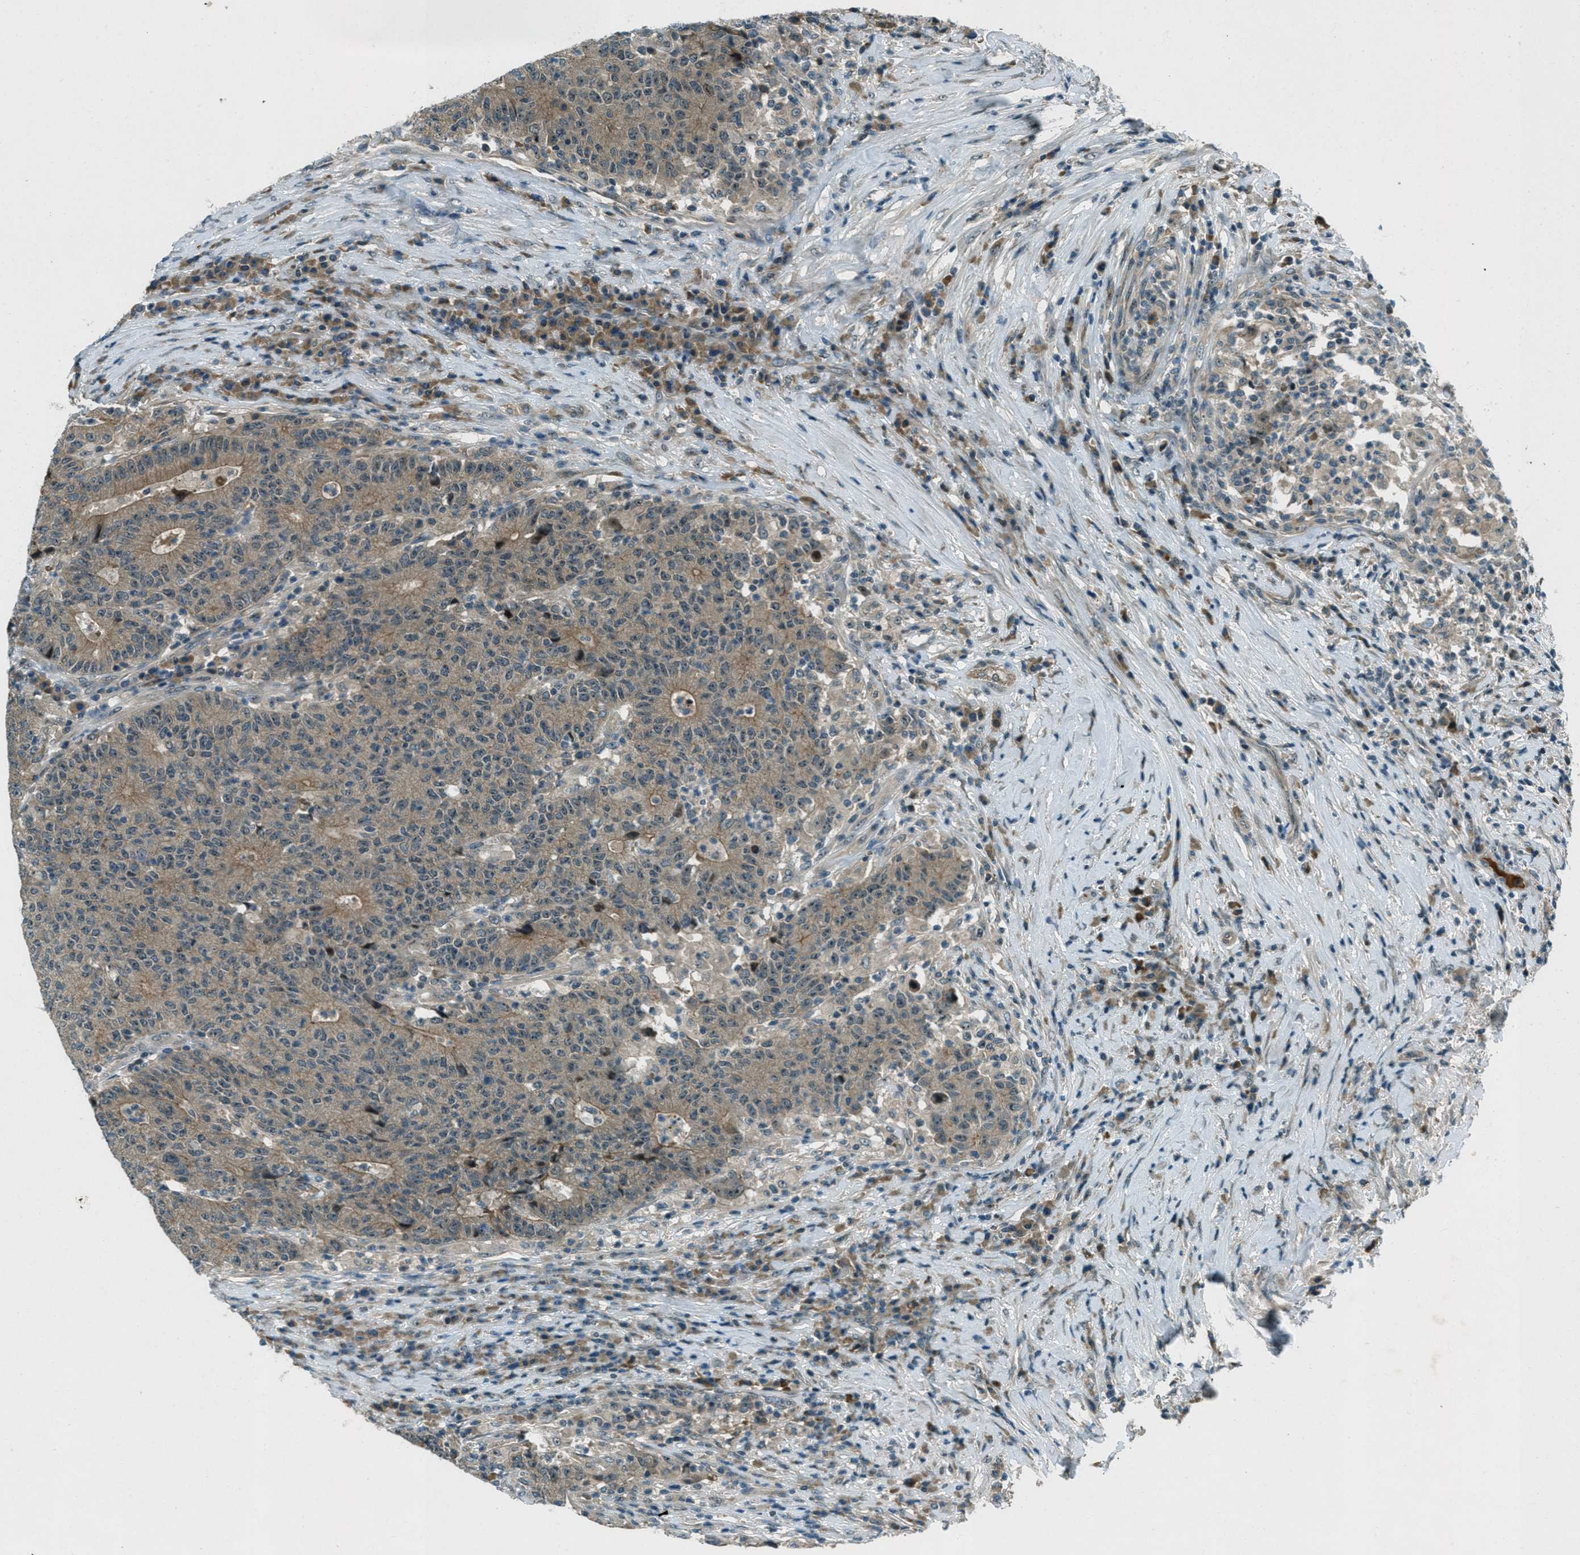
{"staining": {"intensity": "moderate", "quantity": ">75%", "location": "cytoplasmic/membranous"}, "tissue": "colorectal cancer", "cell_type": "Tumor cells", "image_type": "cancer", "snomed": [{"axis": "morphology", "description": "Normal tissue, NOS"}, {"axis": "morphology", "description": "Adenocarcinoma, NOS"}, {"axis": "topography", "description": "Colon"}], "caption": "Immunohistochemistry (IHC) photomicrograph of colorectal adenocarcinoma stained for a protein (brown), which shows medium levels of moderate cytoplasmic/membranous staining in about >75% of tumor cells.", "gene": "STK11", "patient": {"sex": "female", "age": 75}}